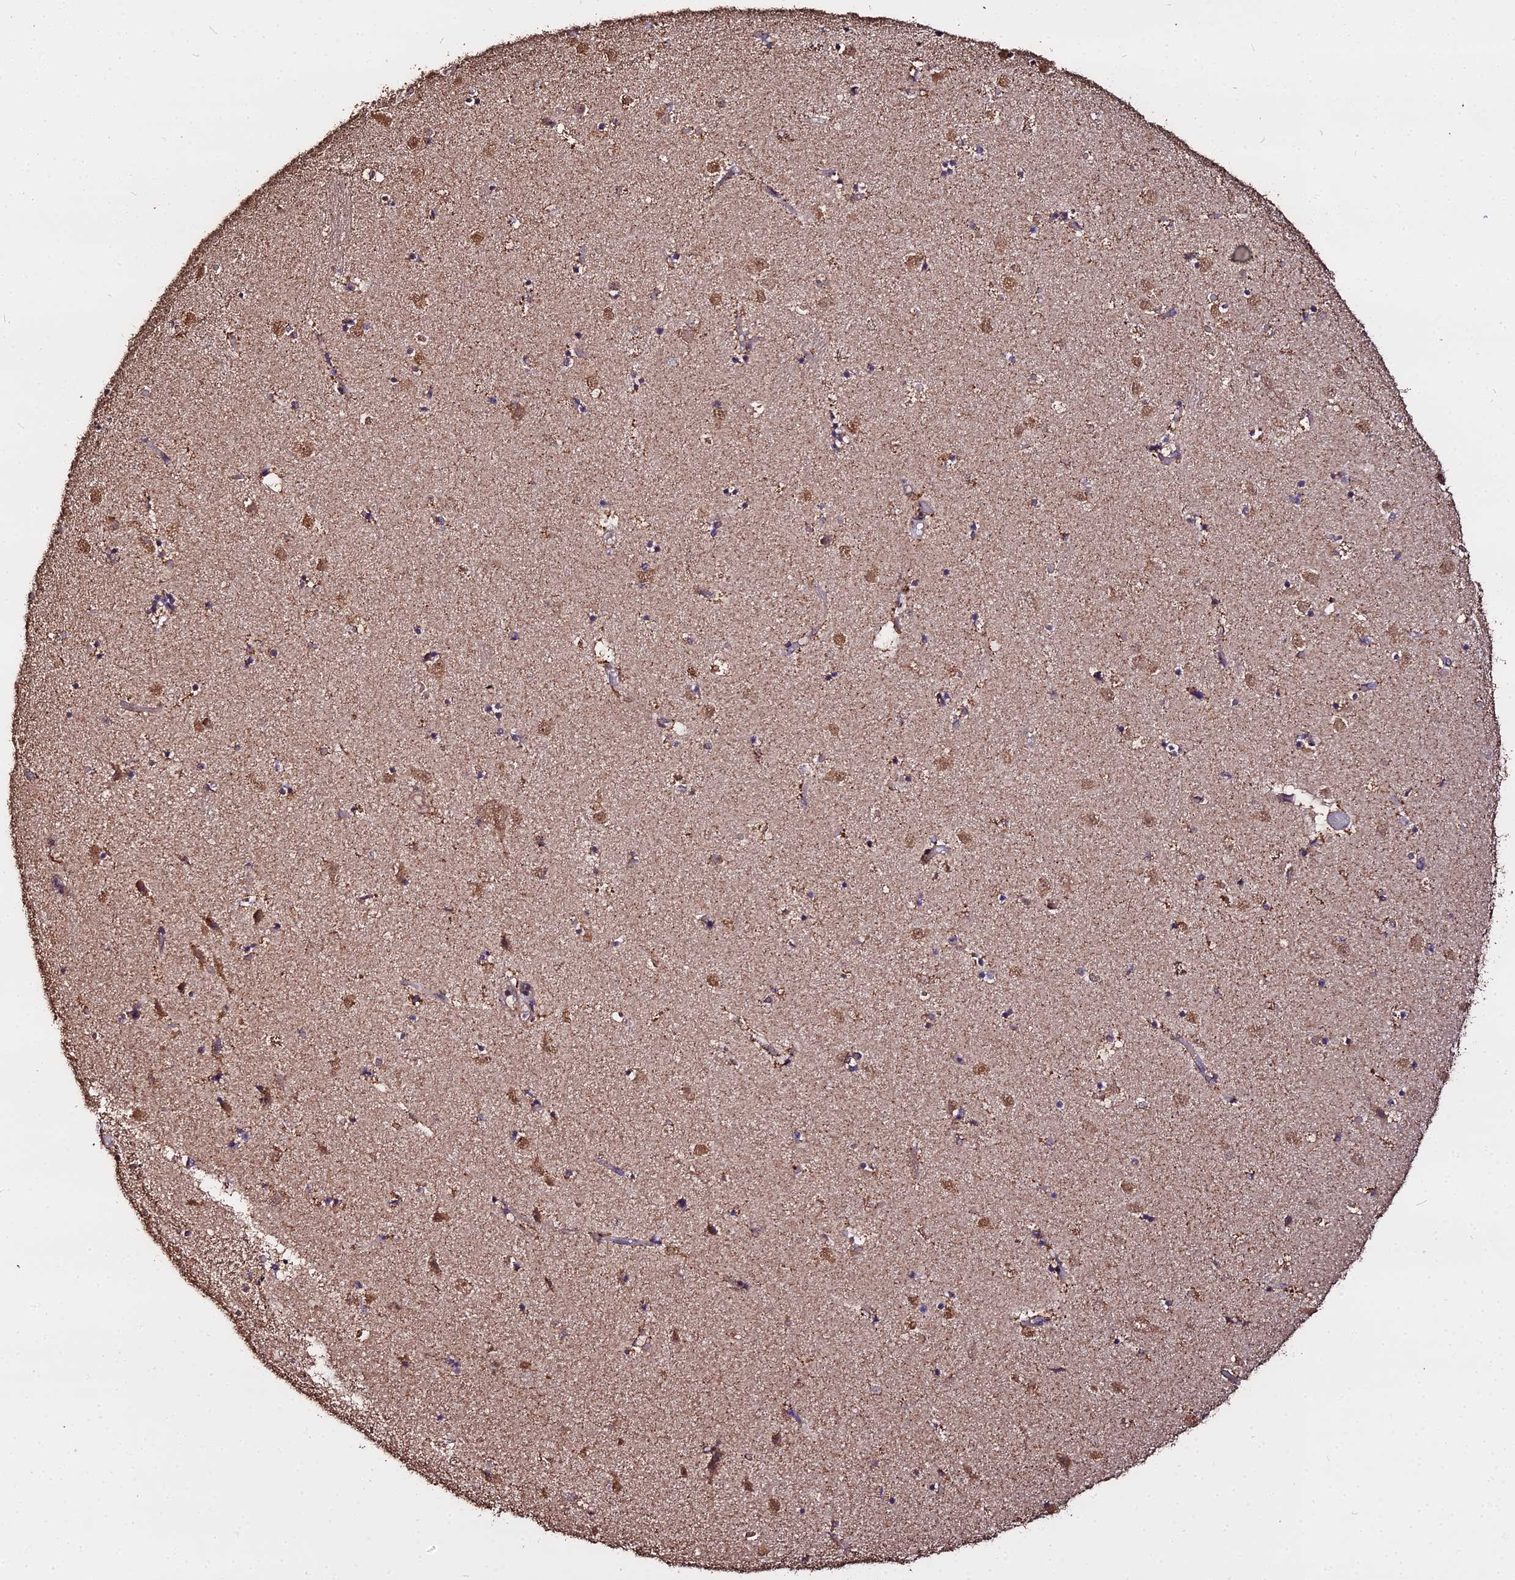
{"staining": {"intensity": "moderate", "quantity": "<25%", "location": "cytoplasmic/membranous,nuclear"}, "tissue": "caudate", "cell_type": "Glial cells", "image_type": "normal", "snomed": [{"axis": "morphology", "description": "Normal tissue, NOS"}, {"axis": "topography", "description": "Lateral ventricle wall"}], "caption": "IHC of unremarkable caudate reveals low levels of moderate cytoplasmic/membranous,nuclear staining in approximately <25% of glial cells.", "gene": "METTL13", "patient": {"sex": "female", "age": 52}}